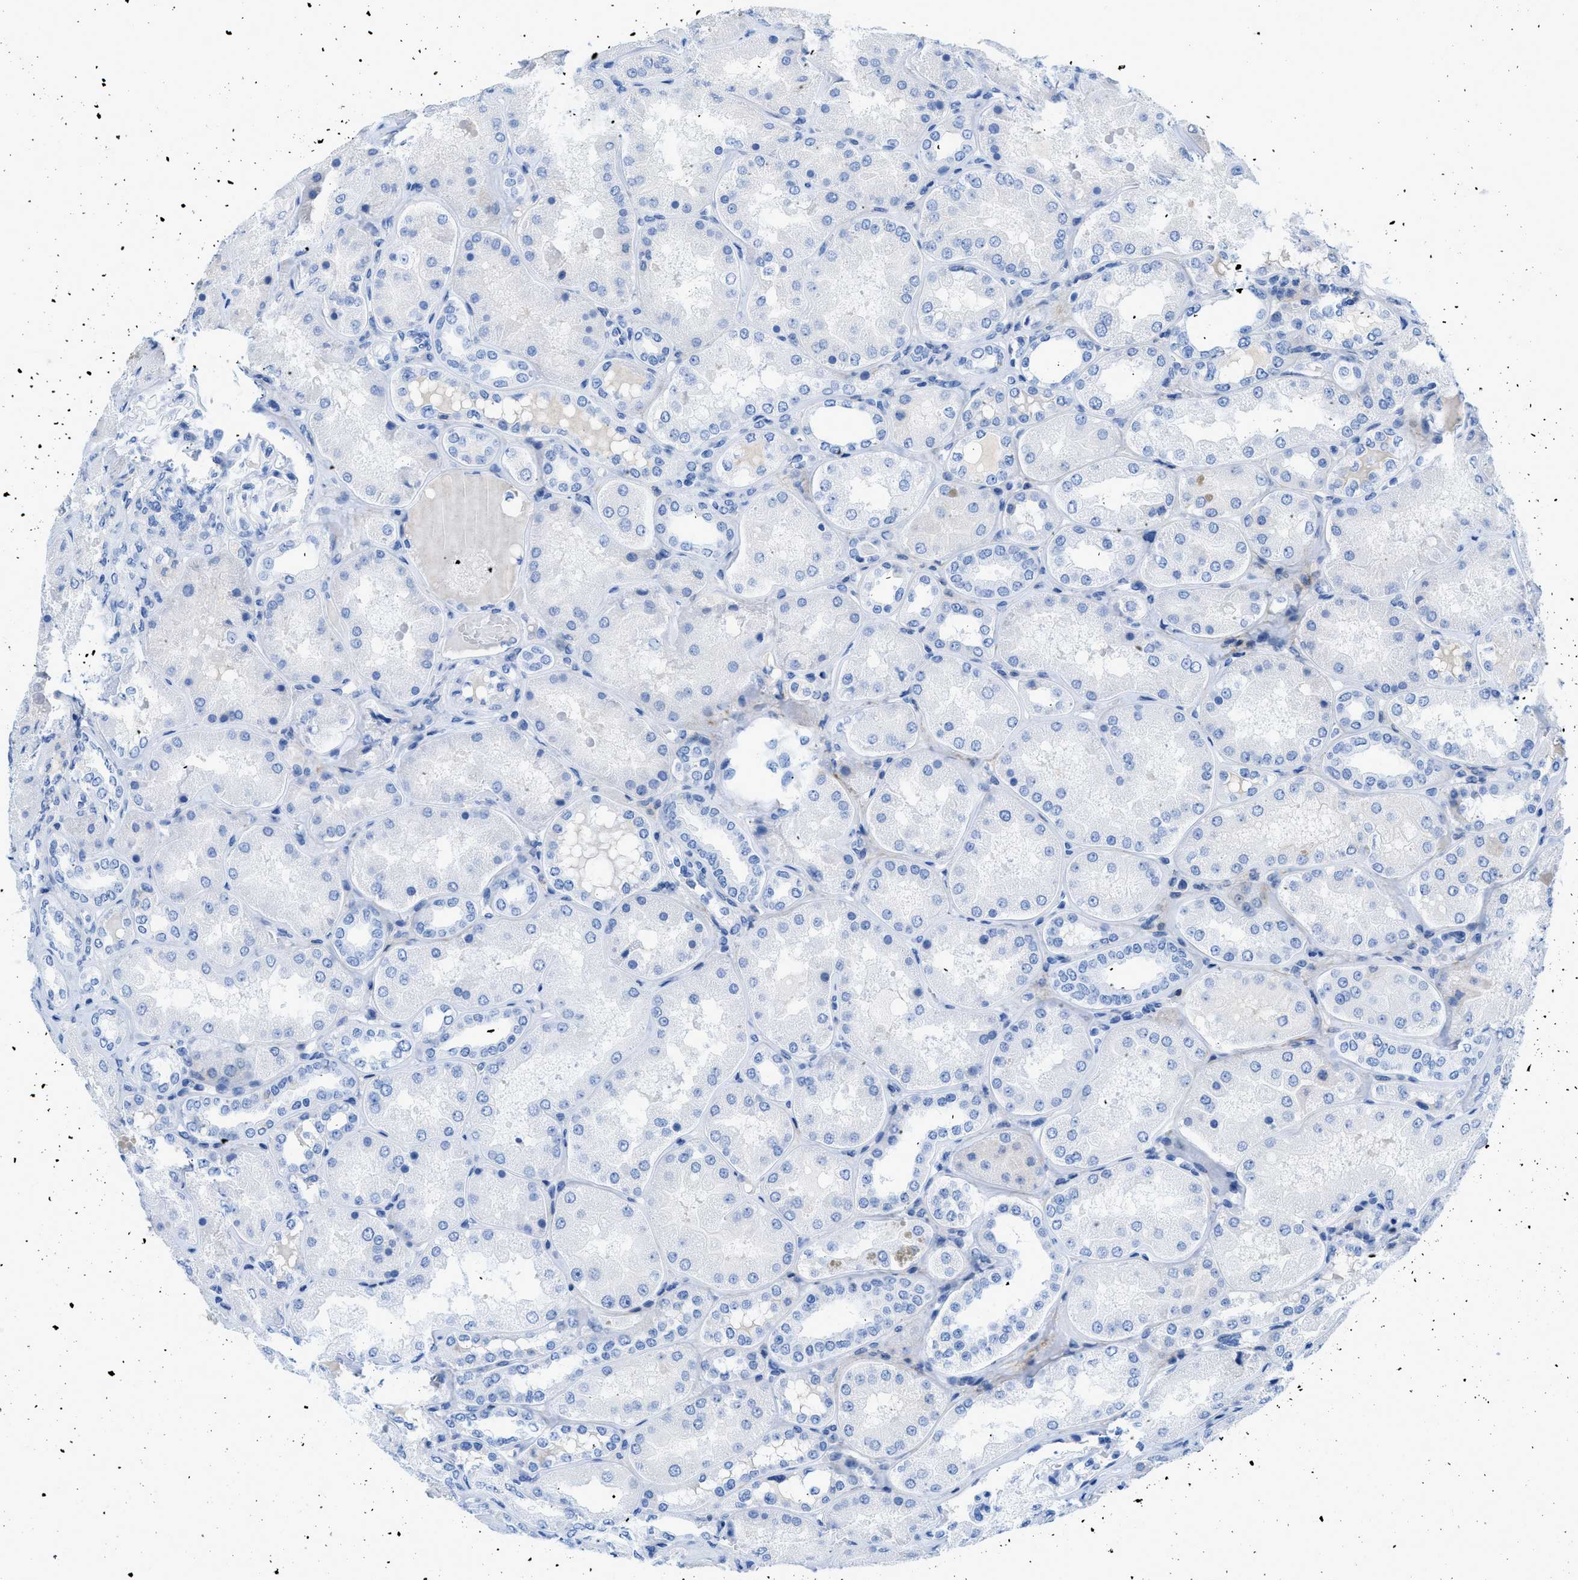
{"staining": {"intensity": "negative", "quantity": "none", "location": "none"}, "tissue": "kidney", "cell_type": "Cells in glomeruli", "image_type": "normal", "snomed": [{"axis": "morphology", "description": "Normal tissue, NOS"}, {"axis": "topography", "description": "Kidney"}], "caption": "DAB (3,3'-diaminobenzidine) immunohistochemical staining of unremarkable kidney shows no significant expression in cells in glomeruli. (DAB immunohistochemistry, high magnification).", "gene": "COL3A1", "patient": {"sex": "female", "age": 56}}